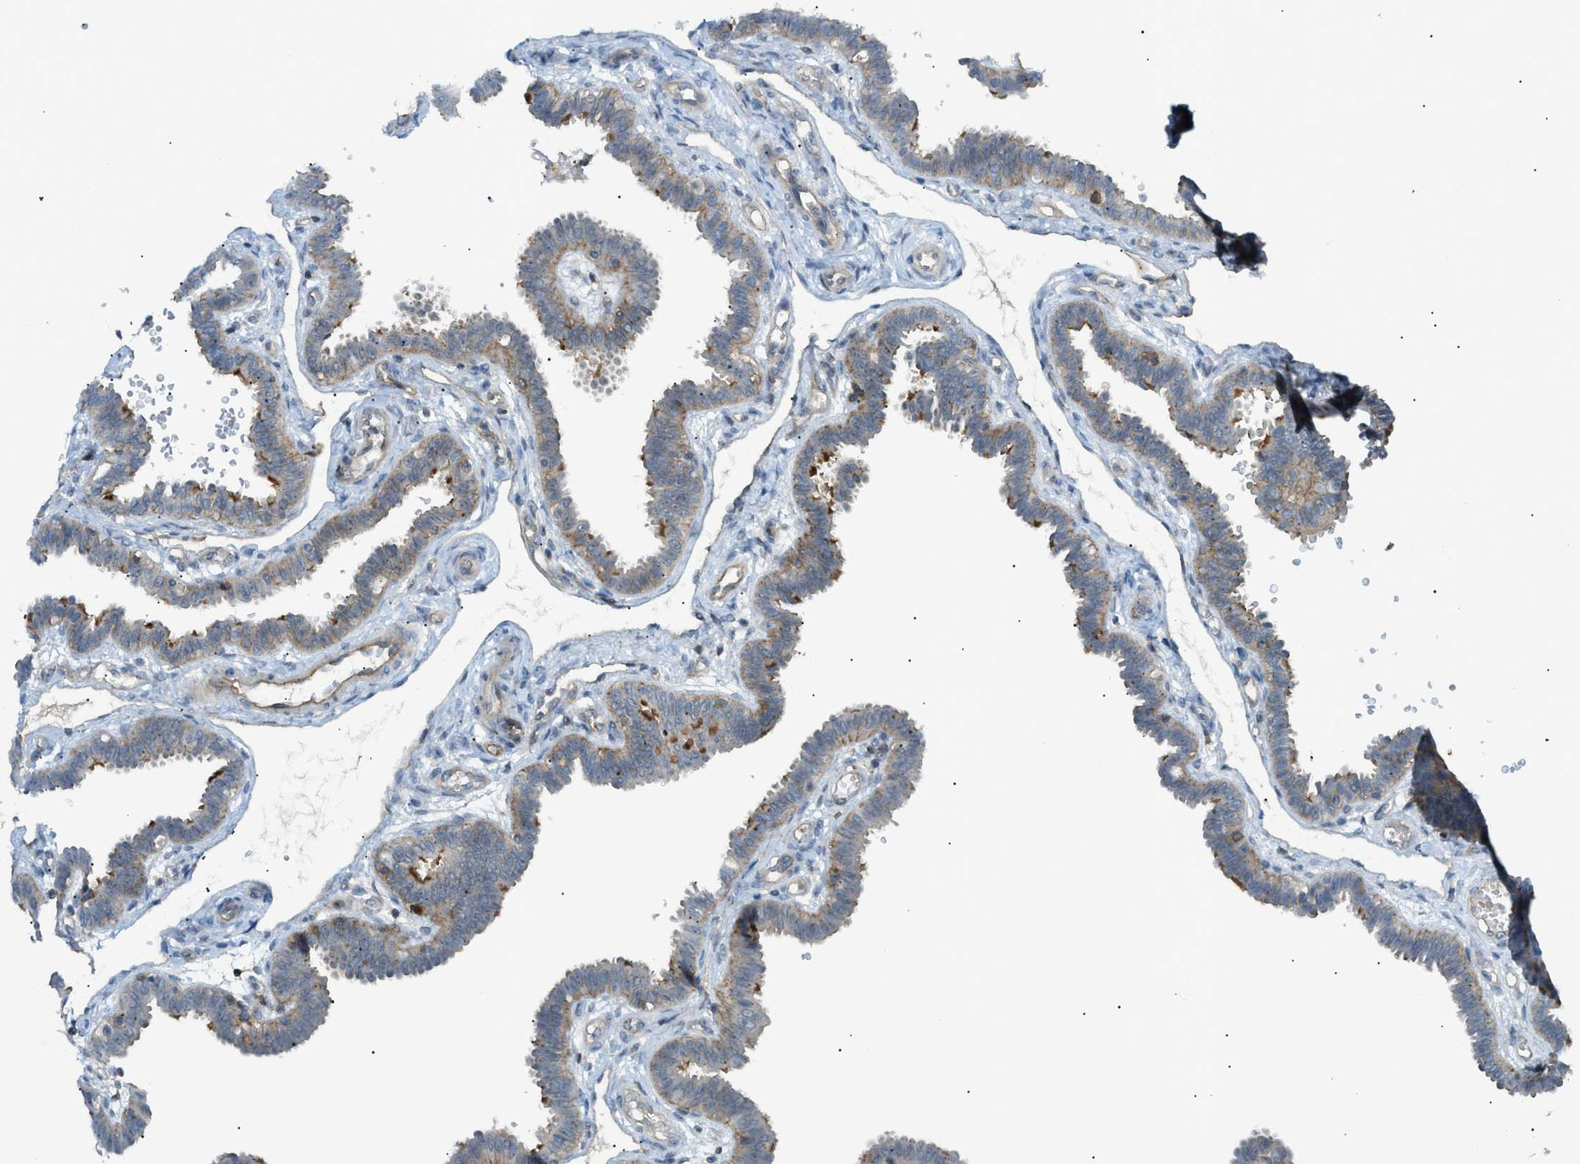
{"staining": {"intensity": "moderate", "quantity": "25%-75%", "location": "cytoplasmic/membranous"}, "tissue": "fallopian tube", "cell_type": "Glandular cells", "image_type": "normal", "snomed": [{"axis": "morphology", "description": "Normal tissue, NOS"}, {"axis": "topography", "description": "Fallopian tube"}], "caption": "Immunohistochemical staining of normal human fallopian tube exhibits 25%-75% levels of moderate cytoplasmic/membranous protein positivity in approximately 25%-75% of glandular cells. The staining was performed using DAB, with brown indicating positive protein expression. Nuclei are stained blue with hematoxylin.", "gene": "GRK6", "patient": {"sex": "female", "age": 32}}